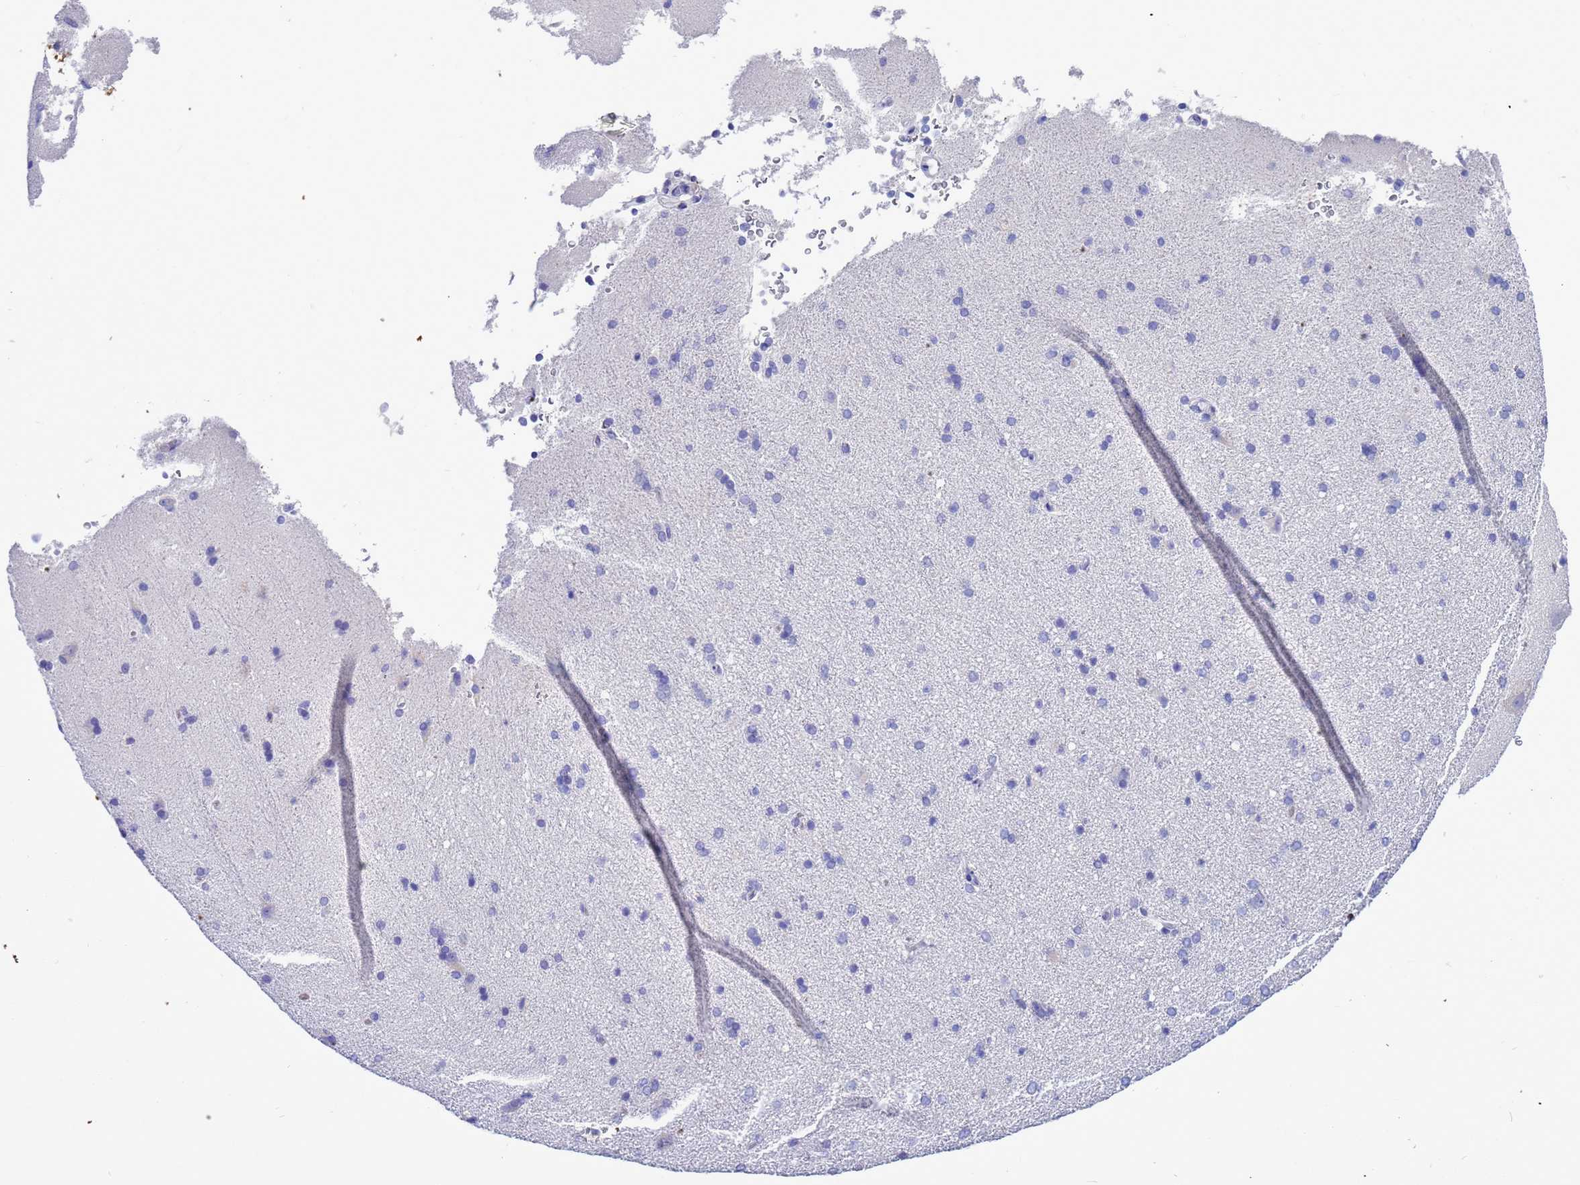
{"staining": {"intensity": "negative", "quantity": "none", "location": "none"}, "tissue": "cerebral cortex", "cell_type": "Endothelial cells", "image_type": "normal", "snomed": [{"axis": "morphology", "description": "Normal tissue, NOS"}, {"axis": "topography", "description": "Cerebral cortex"}], "caption": "High power microscopy photomicrograph of an IHC micrograph of benign cerebral cortex, revealing no significant positivity in endothelial cells.", "gene": "H1", "patient": {"sex": "male", "age": 62}}